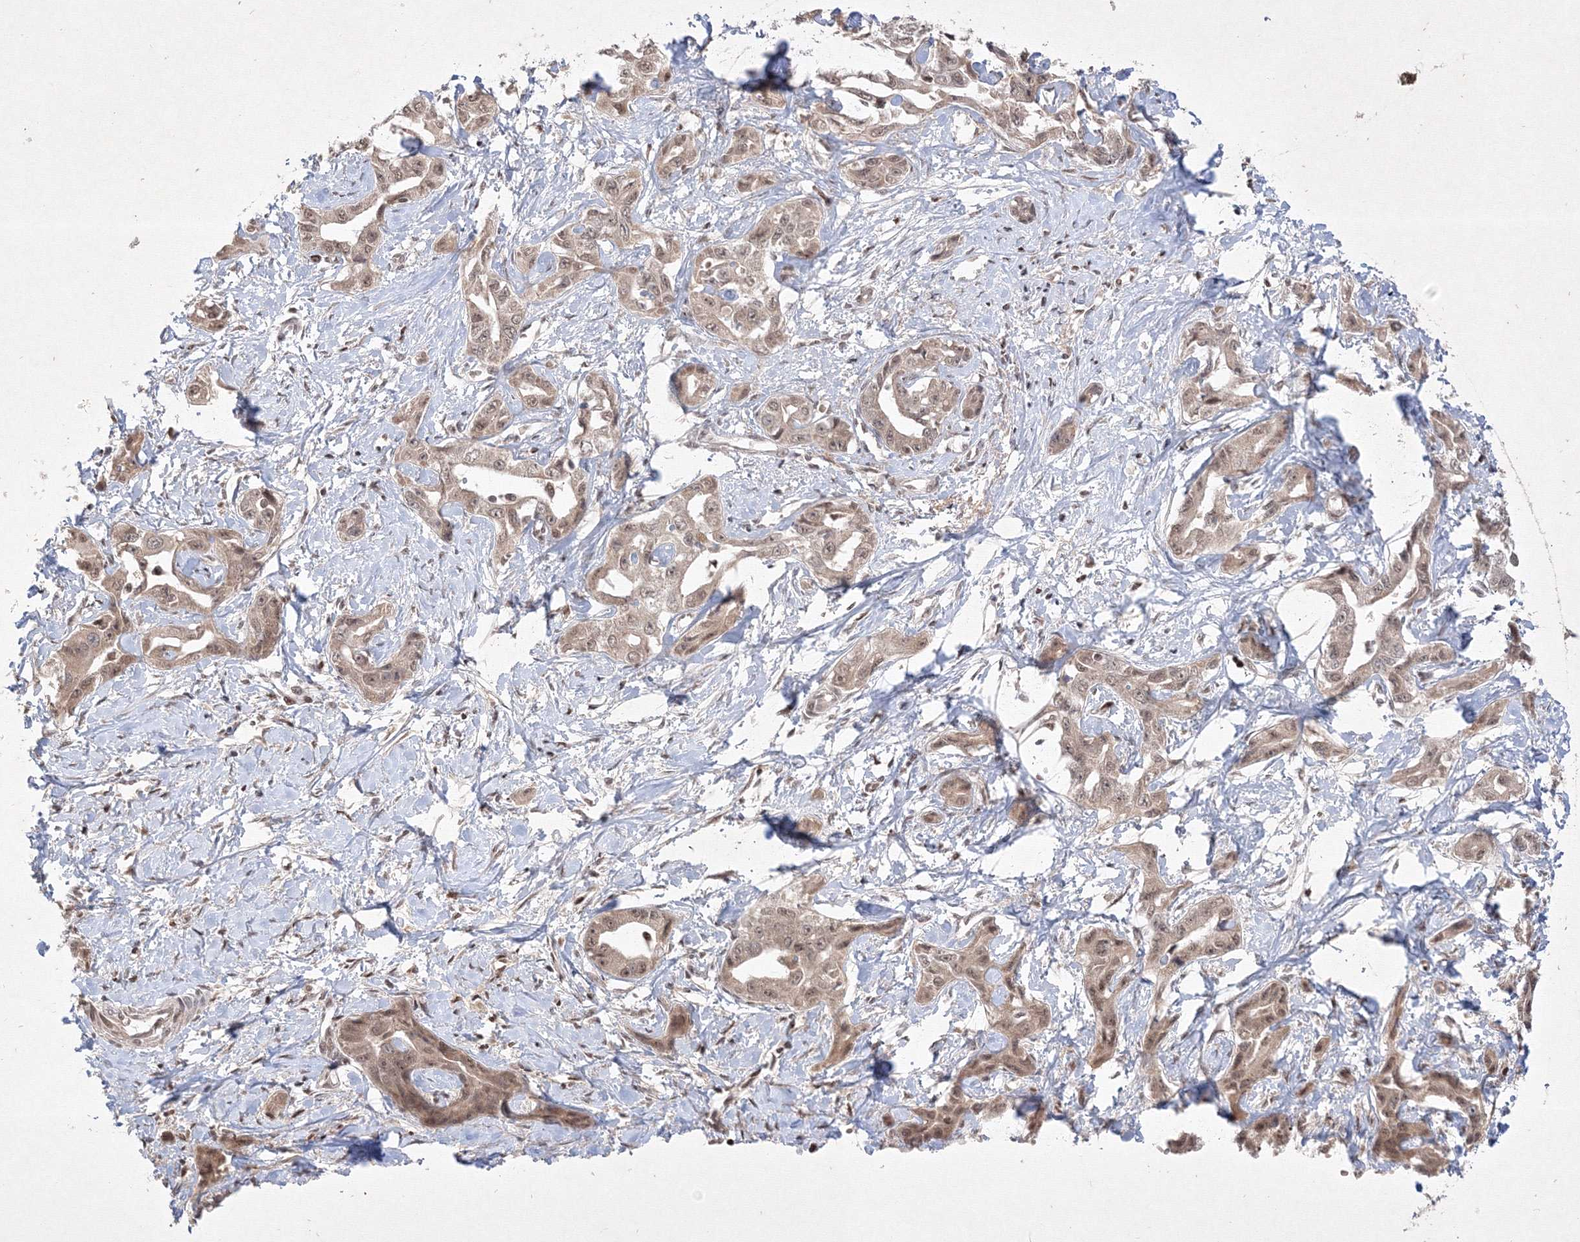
{"staining": {"intensity": "weak", "quantity": ">75%", "location": "cytoplasmic/membranous,nuclear"}, "tissue": "liver cancer", "cell_type": "Tumor cells", "image_type": "cancer", "snomed": [{"axis": "morphology", "description": "Cholangiocarcinoma"}, {"axis": "topography", "description": "Liver"}], "caption": "Weak cytoplasmic/membranous and nuclear expression is present in about >75% of tumor cells in liver cancer (cholangiocarcinoma).", "gene": "TAB1", "patient": {"sex": "male", "age": 59}}